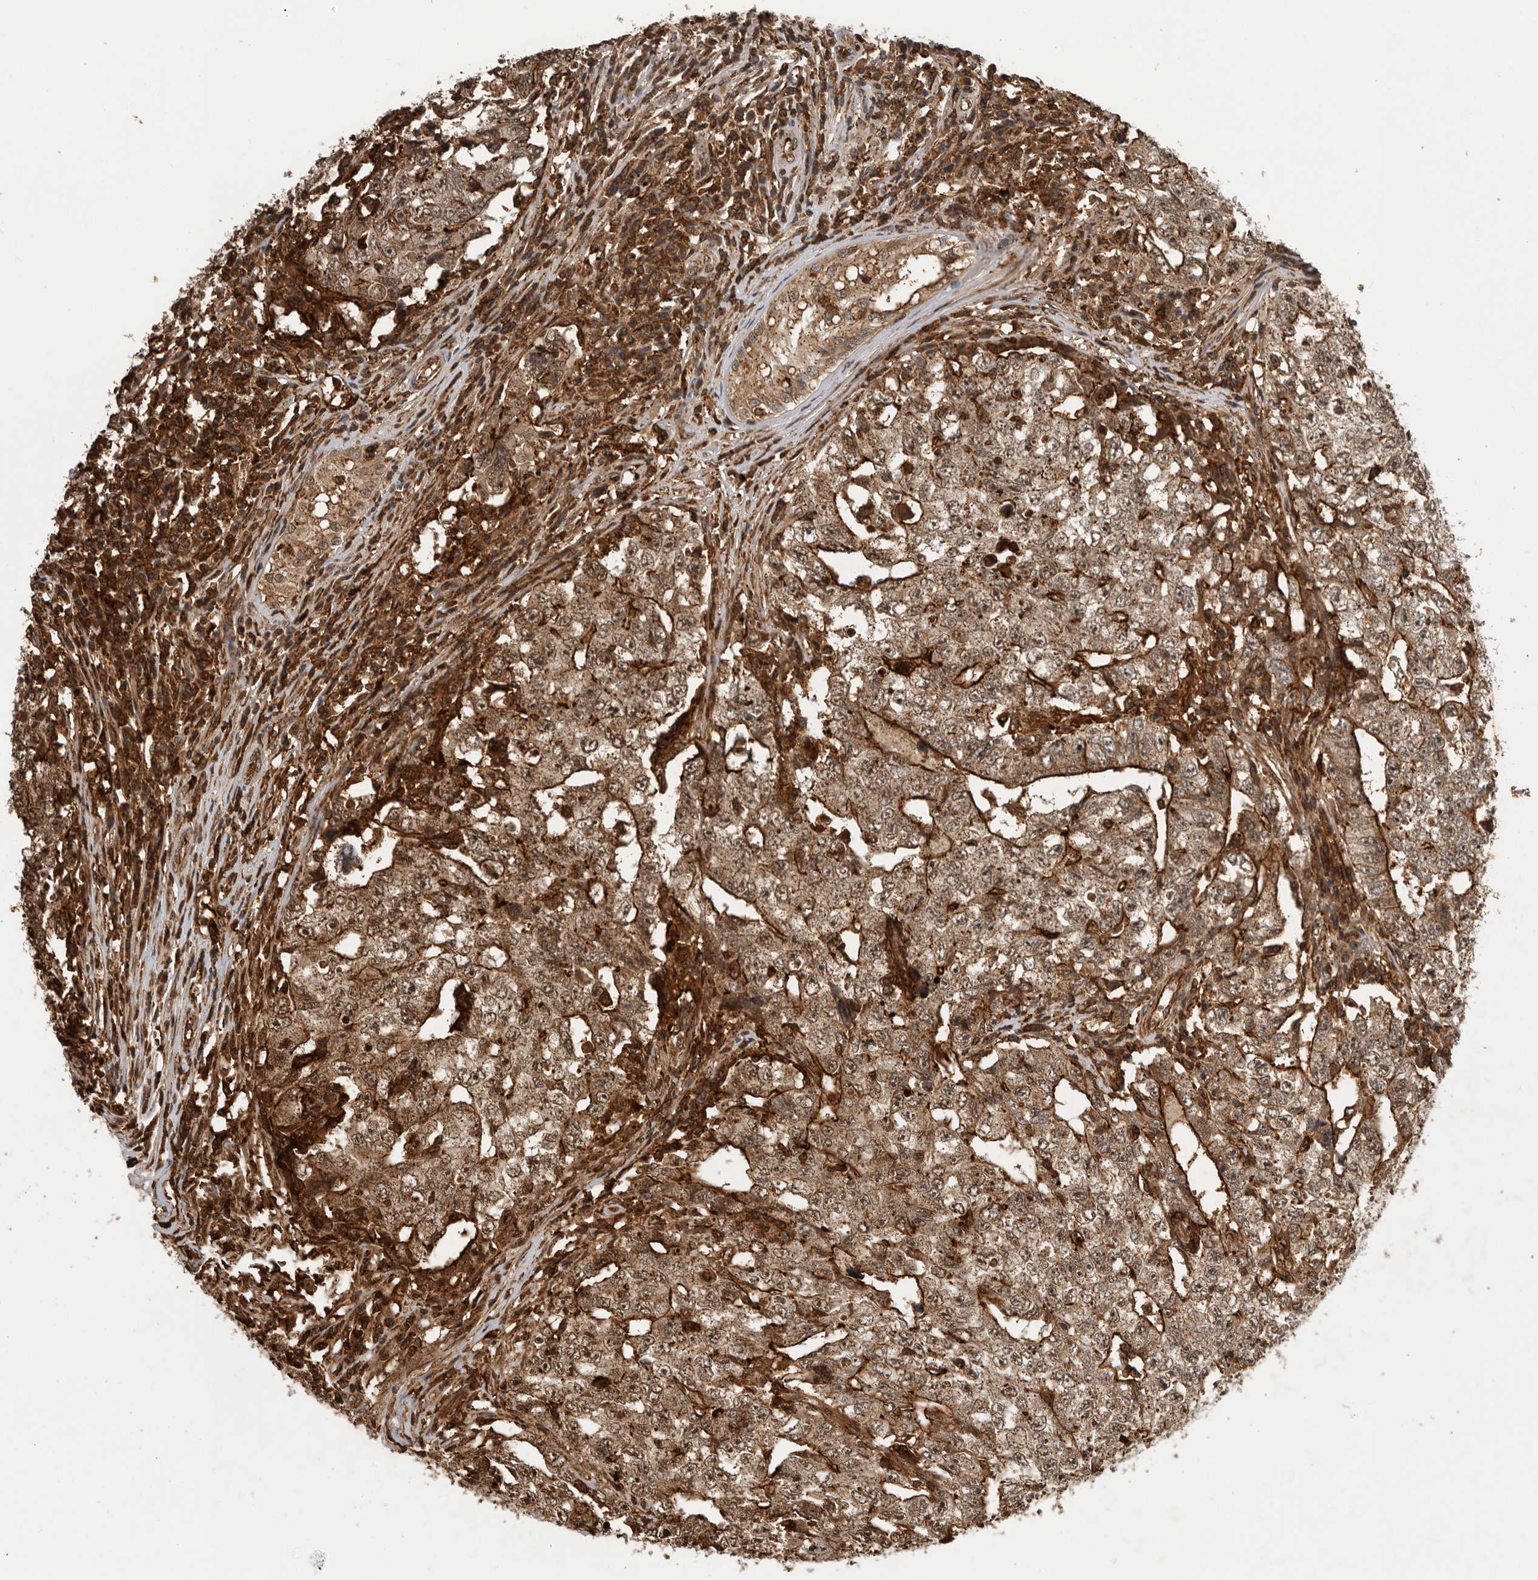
{"staining": {"intensity": "strong", "quantity": "25%-75%", "location": "cytoplasmic/membranous"}, "tissue": "testis cancer", "cell_type": "Tumor cells", "image_type": "cancer", "snomed": [{"axis": "morphology", "description": "Carcinoma, Embryonal, NOS"}, {"axis": "topography", "description": "Testis"}], "caption": "A brown stain highlights strong cytoplasmic/membranous expression of a protein in human testis cancer (embryonal carcinoma) tumor cells.", "gene": "RNF157", "patient": {"sex": "male", "age": 26}}